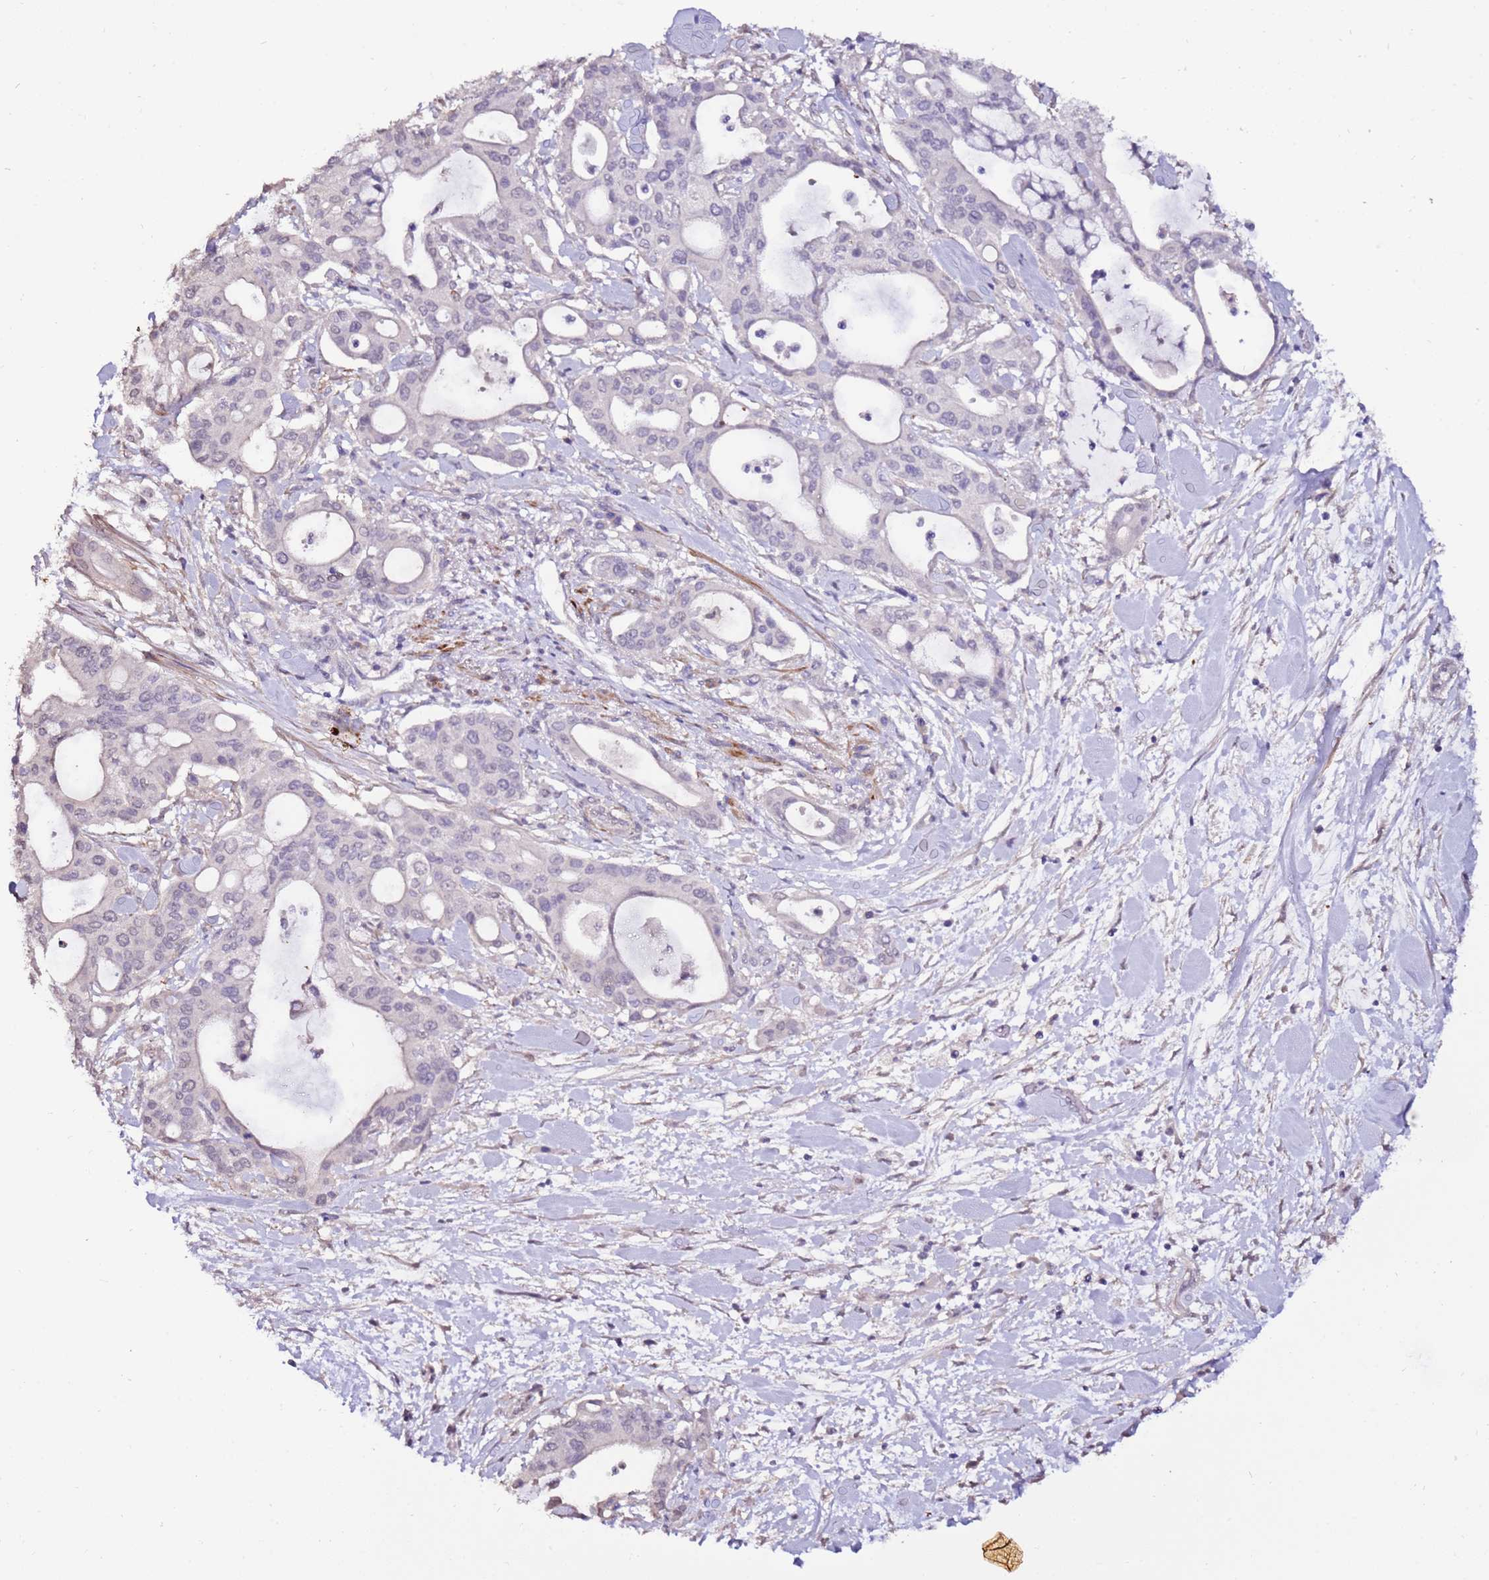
{"staining": {"intensity": "negative", "quantity": "none", "location": "none"}, "tissue": "pancreatic cancer", "cell_type": "Tumor cells", "image_type": "cancer", "snomed": [{"axis": "morphology", "description": "Adenocarcinoma, NOS"}, {"axis": "topography", "description": "Pancreas"}], "caption": "The micrograph reveals no staining of tumor cells in pancreatic adenocarcinoma.", "gene": "ART5", "patient": {"sex": "male", "age": 46}}